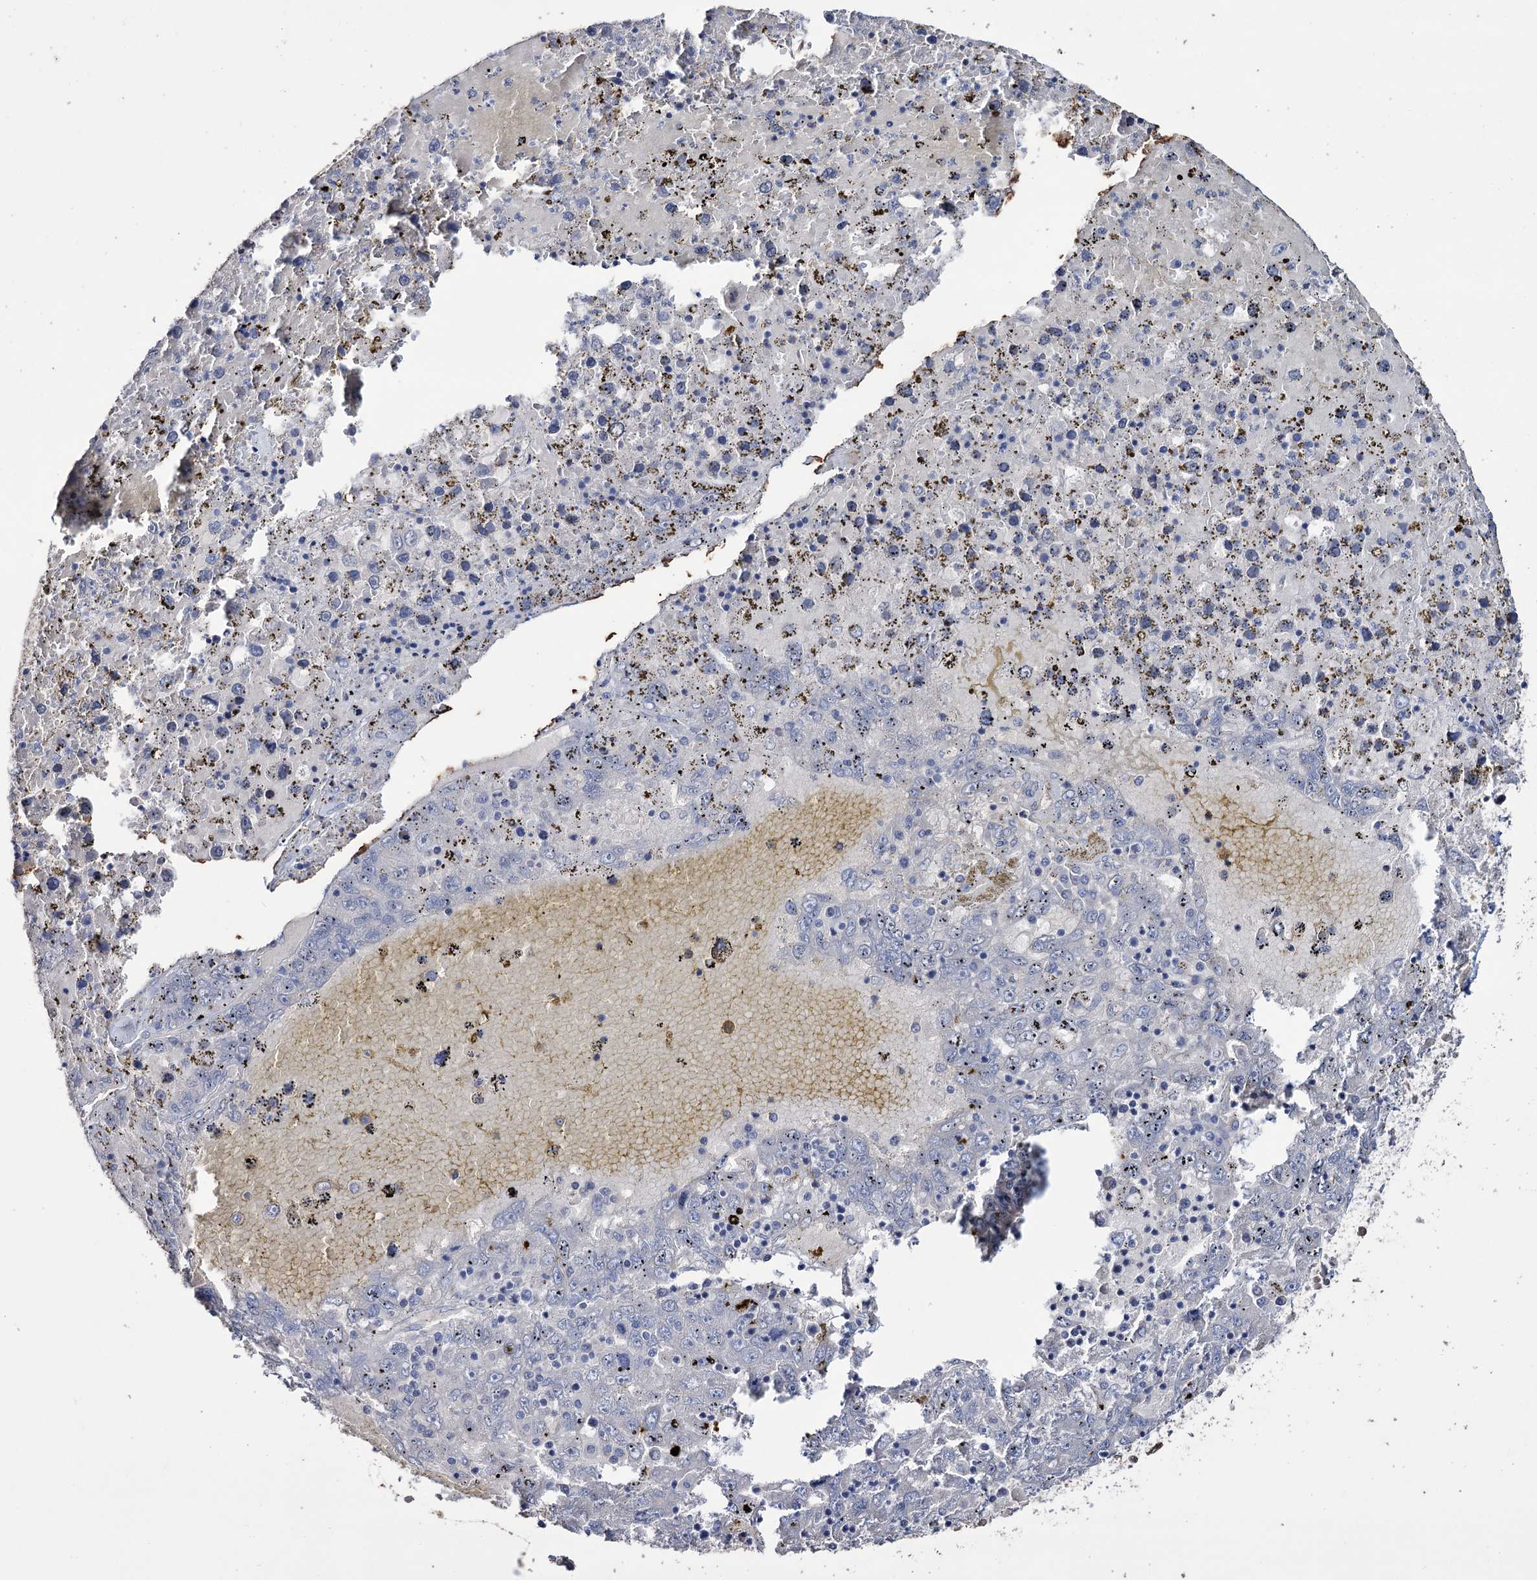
{"staining": {"intensity": "negative", "quantity": "none", "location": "none"}, "tissue": "liver cancer", "cell_type": "Tumor cells", "image_type": "cancer", "snomed": [{"axis": "morphology", "description": "Carcinoma, Hepatocellular, NOS"}, {"axis": "topography", "description": "Liver"}], "caption": "Immunohistochemistry (IHC) image of liver hepatocellular carcinoma stained for a protein (brown), which demonstrates no expression in tumor cells.", "gene": "EPB41L5", "patient": {"sex": "male", "age": 49}}